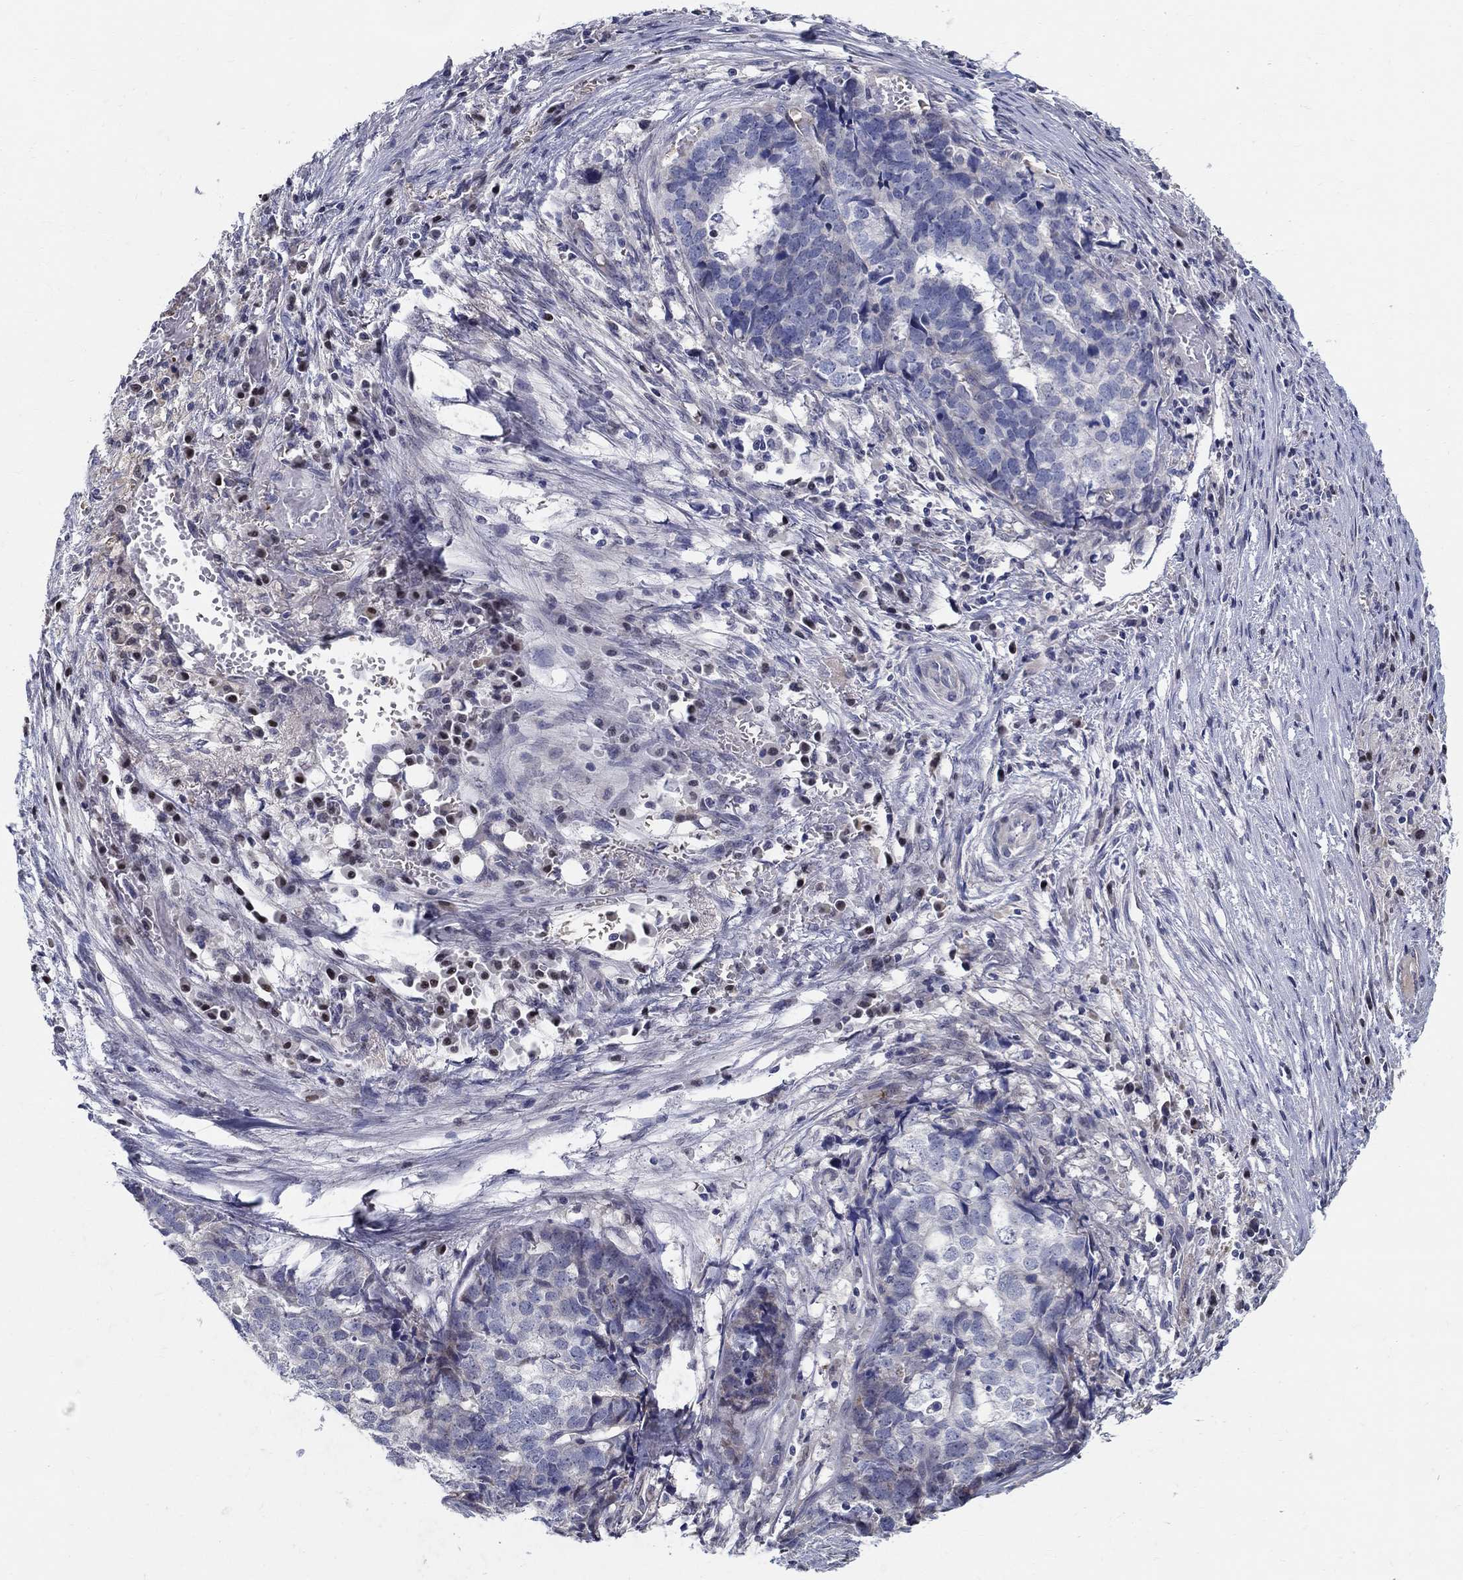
{"staining": {"intensity": "negative", "quantity": "none", "location": "none"}, "tissue": "stomach cancer", "cell_type": "Tumor cells", "image_type": "cancer", "snomed": [{"axis": "morphology", "description": "Adenocarcinoma, NOS"}, {"axis": "topography", "description": "Stomach"}], "caption": "Immunohistochemical staining of adenocarcinoma (stomach) reveals no significant expression in tumor cells.", "gene": "C16orf46", "patient": {"sex": "male", "age": 69}}